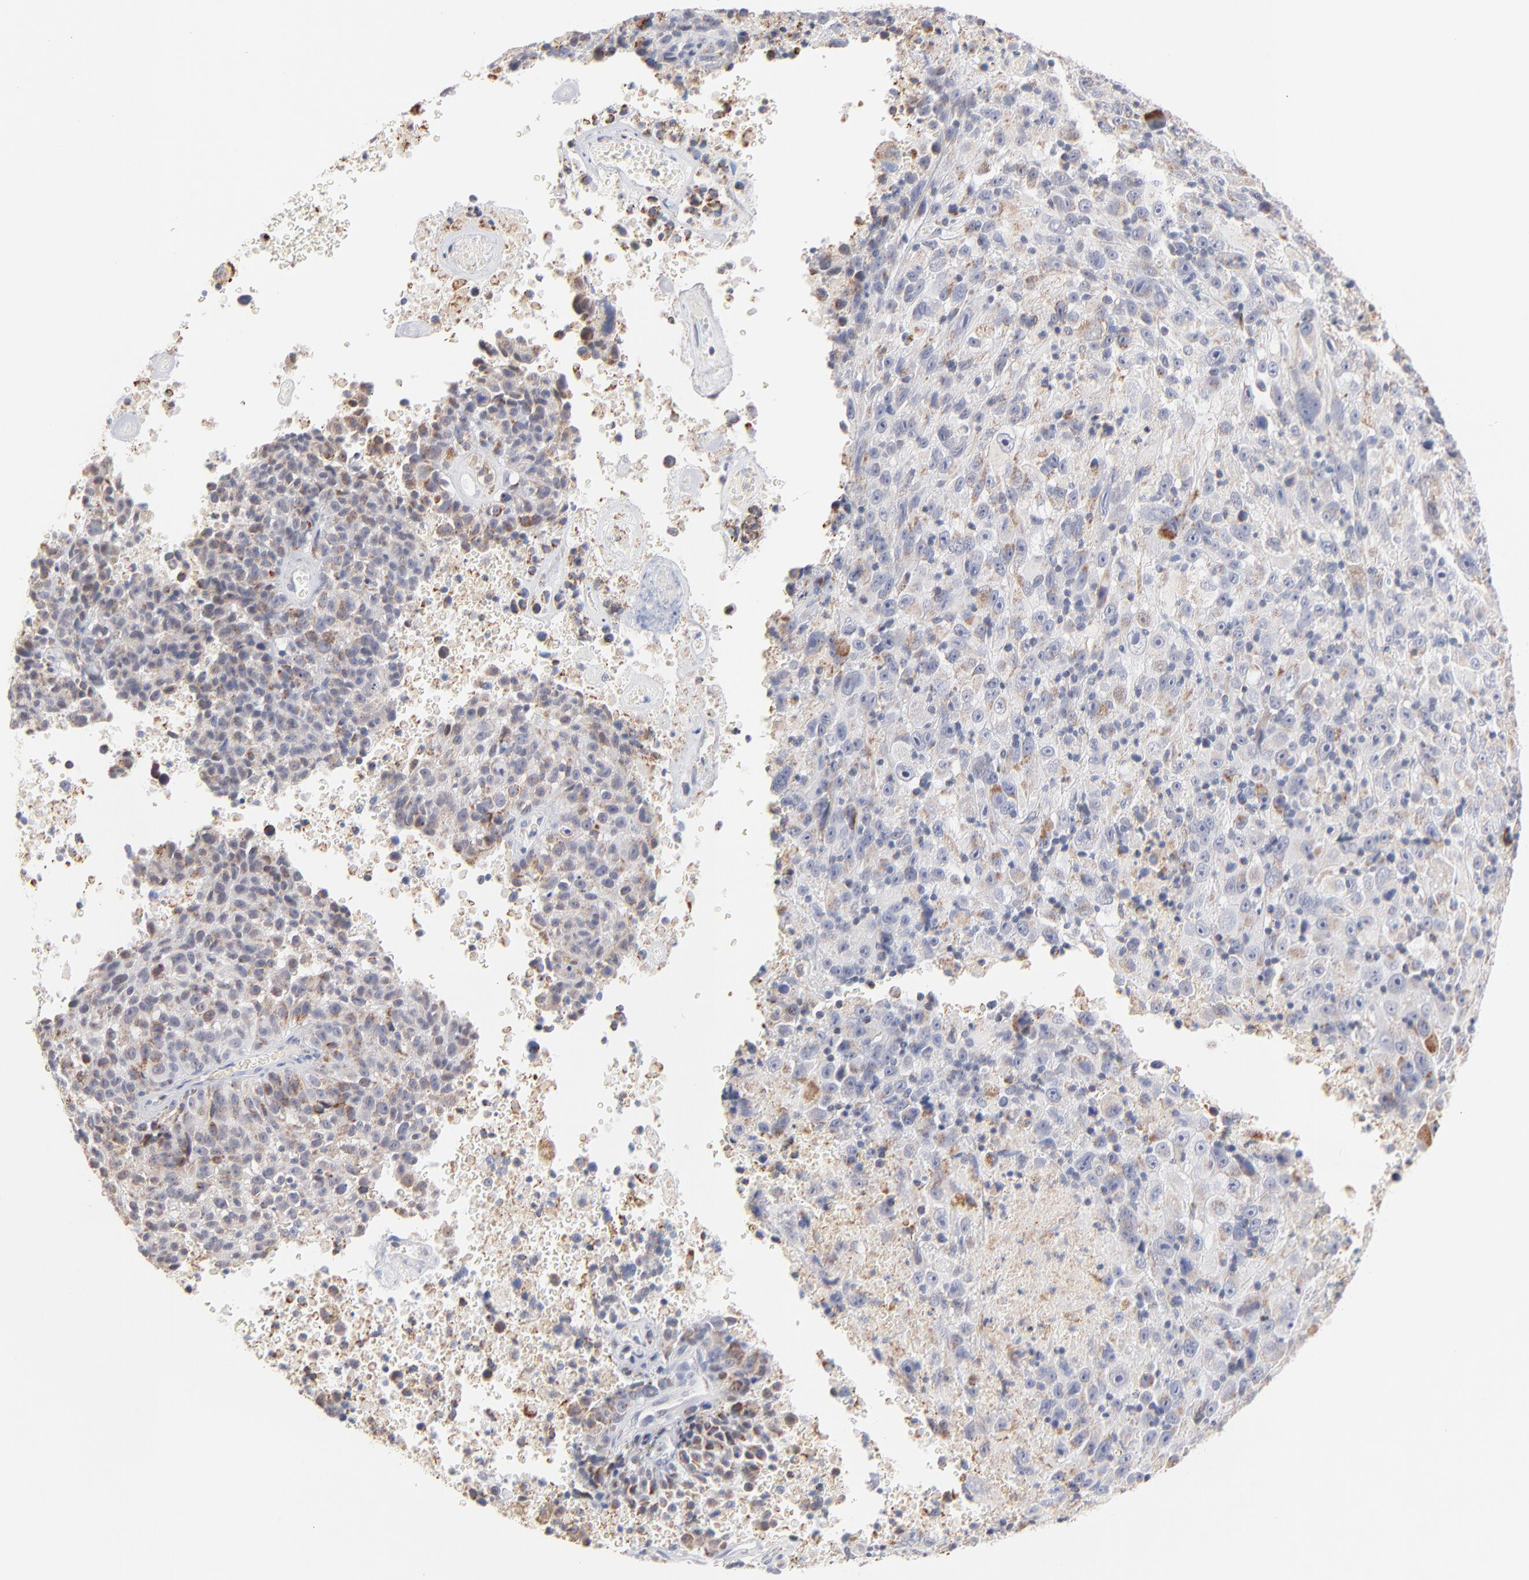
{"staining": {"intensity": "moderate", "quantity": "25%-75%", "location": "cytoplasmic/membranous"}, "tissue": "melanoma", "cell_type": "Tumor cells", "image_type": "cancer", "snomed": [{"axis": "morphology", "description": "Malignant melanoma, Metastatic site"}, {"axis": "topography", "description": "Cerebral cortex"}], "caption": "Protein expression by immunohistochemistry (IHC) shows moderate cytoplasmic/membranous staining in about 25%-75% of tumor cells in melanoma. The protein of interest is stained brown, and the nuclei are stained in blue (DAB IHC with brightfield microscopy, high magnification).", "gene": "MRPL58", "patient": {"sex": "female", "age": 52}}